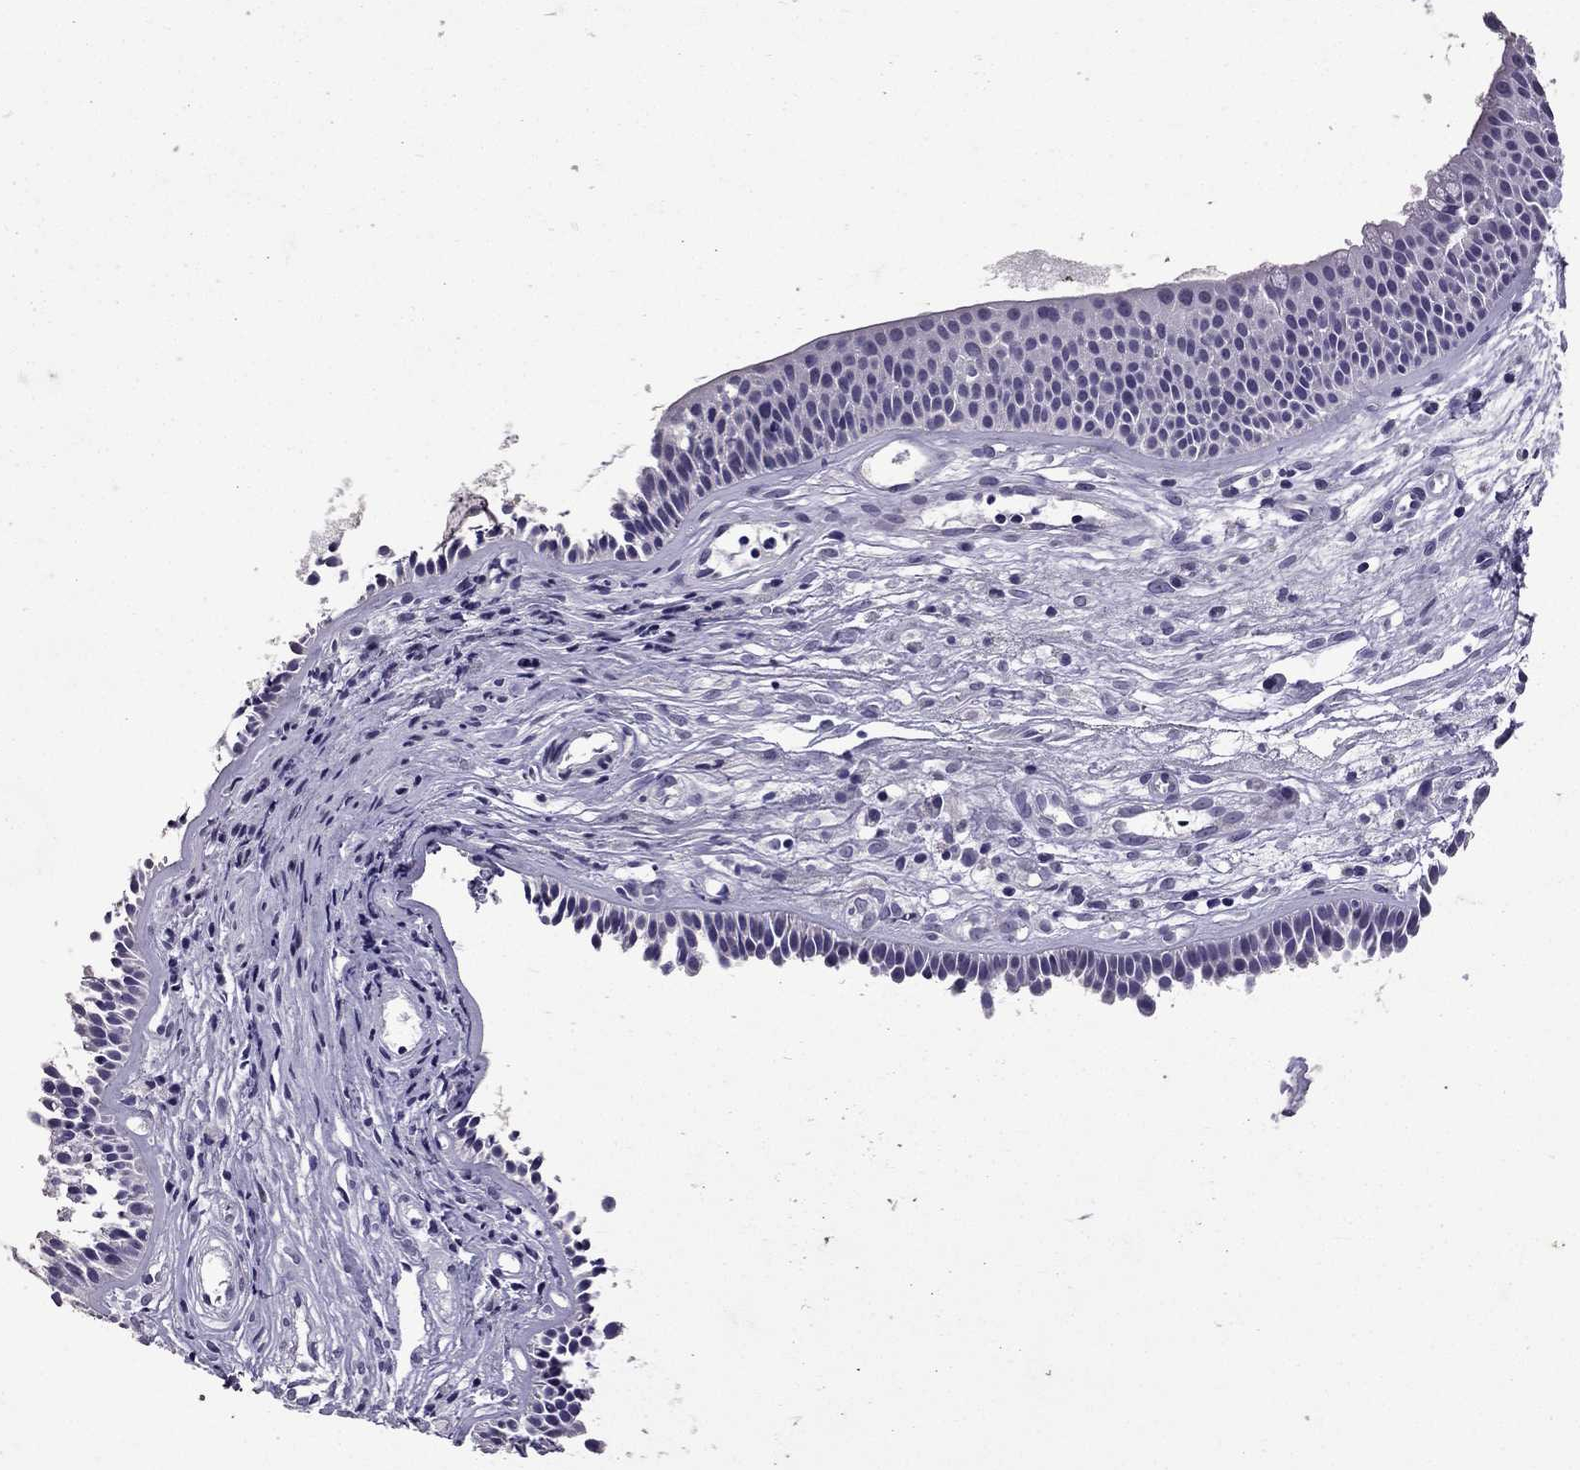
{"staining": {"intensity": "negative", "quantity": "none", "location": "none"}, "tissue": "nasopharynx", "cell_type": "Respiratory epithelial cells", "image_type": "normal", "snomed": [{"axis": "morphology", "description": "Normal tissue, NOS"}, {"axis": "topography", "description": "Nasopharynx"}], "caption": "Histopathology image shows no protein expression in respiratory epithelial cells of benign nasopharynx. (Brightfield microscopy of DAB (3,3'-diaminobenzidine) immunohistochemistry (IHC) at high magnification).", "gene": "TTN", "patient": {"sex": "male", "age": 31}}